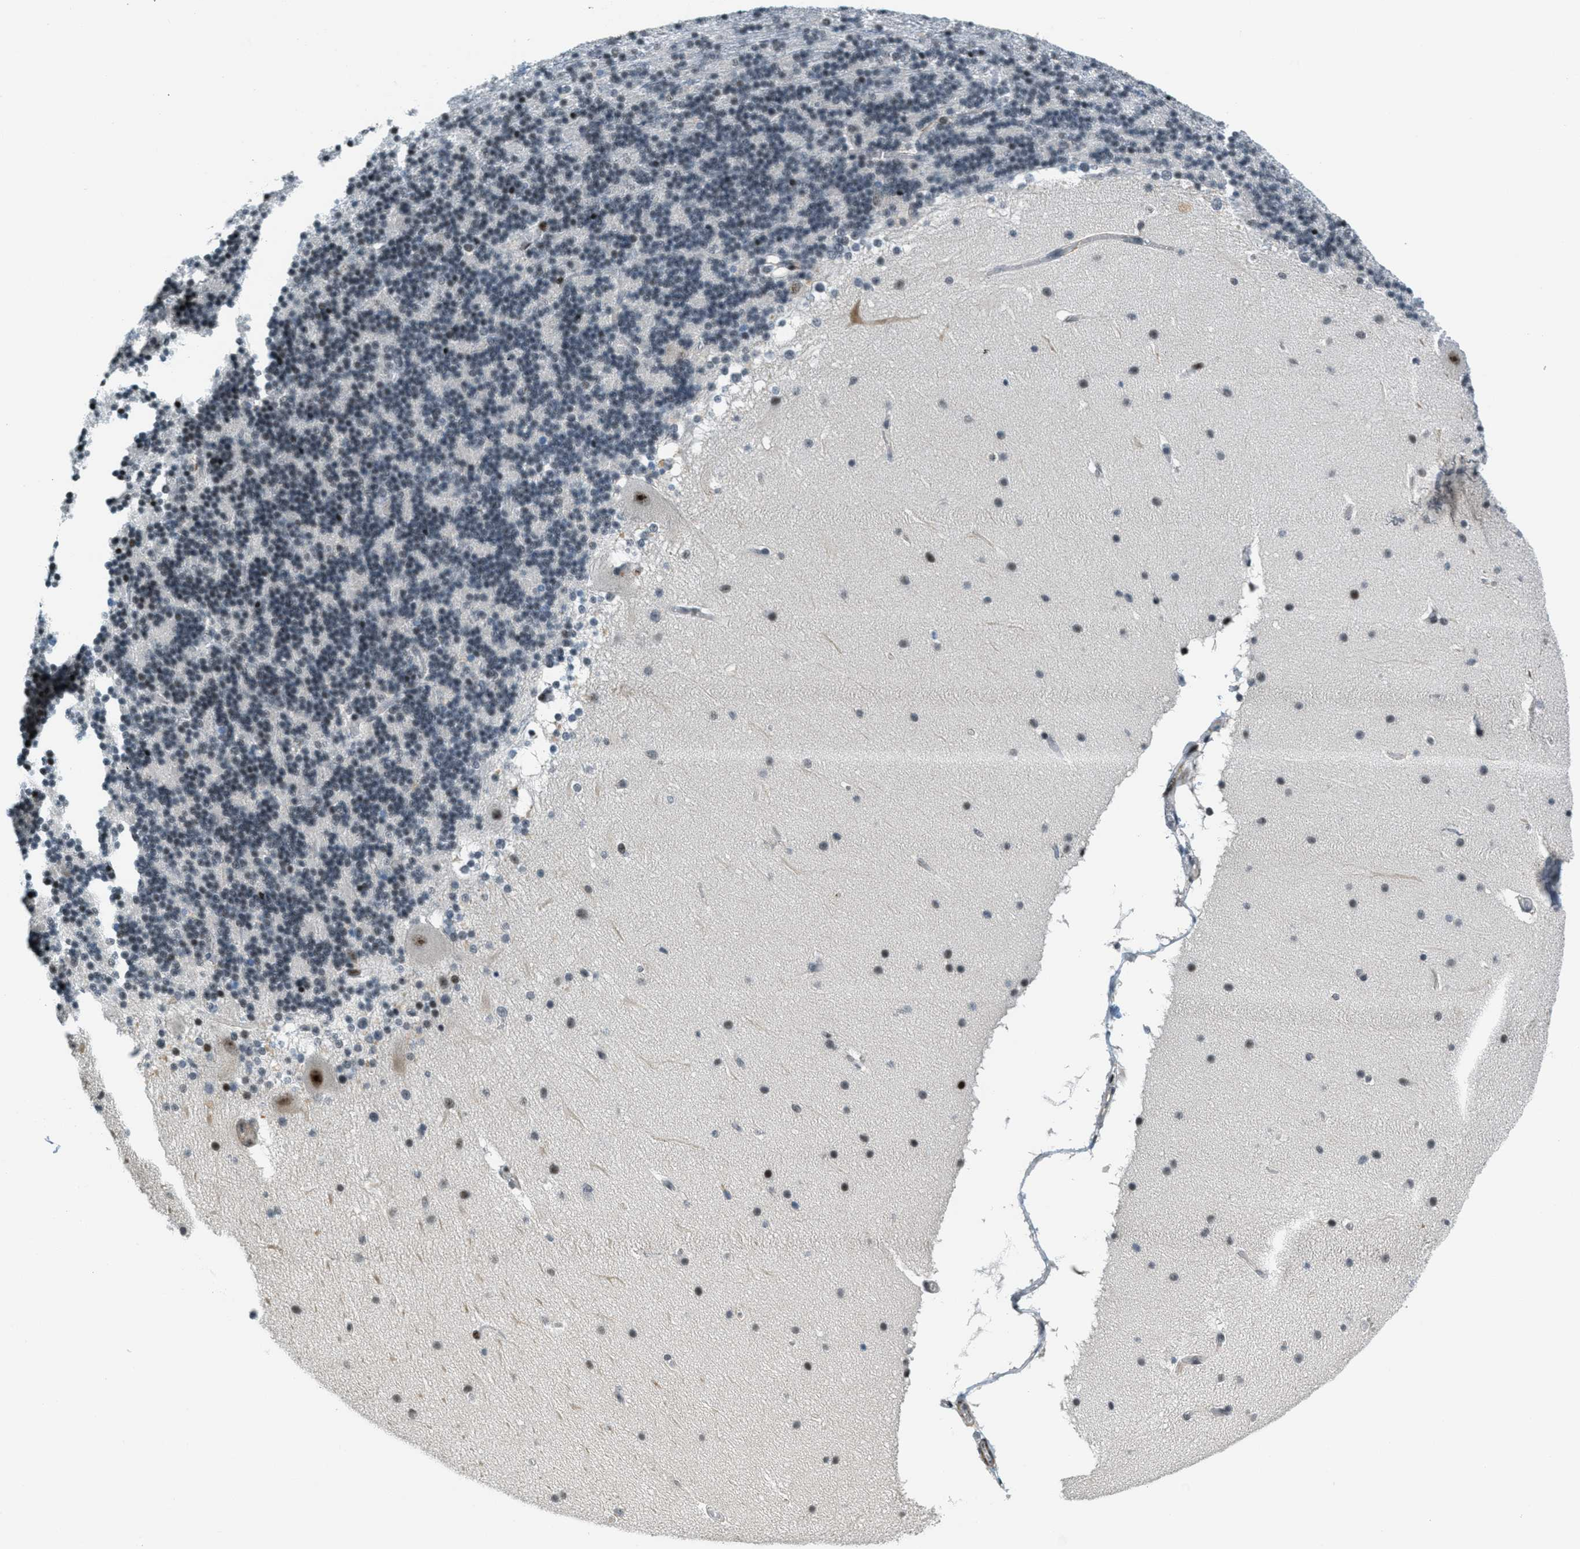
{"staining": {"intensity": "weak", "quantity": "<25%", "location": "nuclear"}, "tissue": "cerebellum", "cell_type": "Cells in granular layer", "image_type": "normal", "snomed": [{"axis": "morphology", "description": "Normal tissue, NOS"}, {"axis": "topography", "description": "Cerebellum"}], "caption": "Immunohistochemistry histopathology image of benign cerebellum stained for a protein (brown), which reveals no positivity in cells in granular layer. (DAB (3,3'-diaminobenzidine) IHC, high magnification).", "gene": "ZDHHC23", "patient": {"sex": "female", "age": 19}}